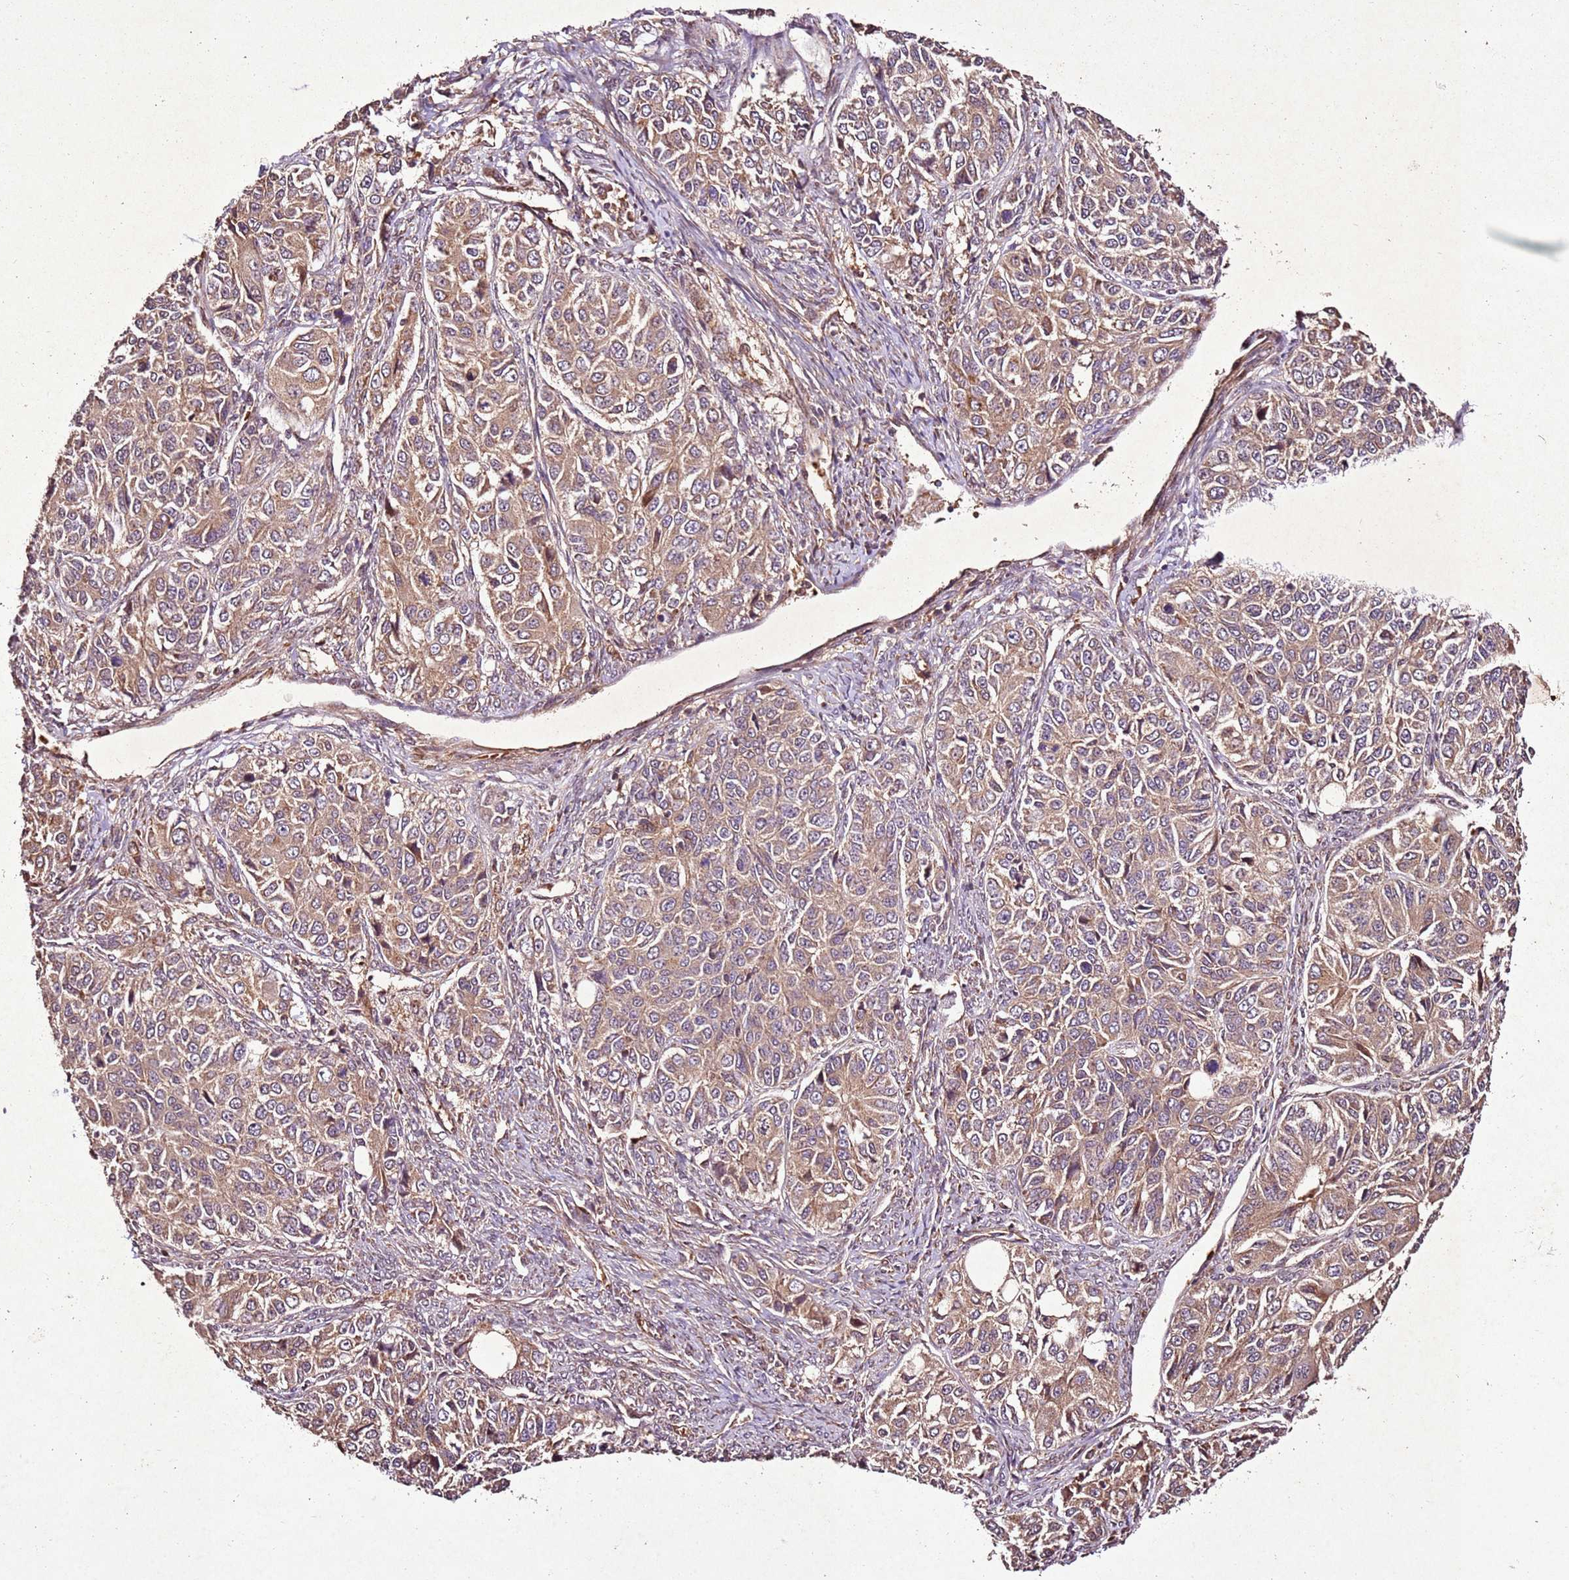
{"staining": {"intensity": "moderate", "quantity": ">75%", "location": "cytoplasmic/membranous"}, "tissue": "ovarian cancer", "cell_type": "Tumor cells", "image_type": "cancer", "snomed": [{"axis": "morphology", "description": "Carcinoma, endometroid"}, {"axis": "topography", "description": "Ovary"}], "caption": "DAB (3,3'-diaminobenzidine) immunohistochemical staining of ovarian cancer (endometroid carcinoma) shows moderate cytoplasmic/membranous protein expression in about >75% of tumor cells. (DAB IHC, brown staining for protein, blue staining for nuclei).", "gene": "PTMA", "patient": {"sex": "female", "age": 51}}